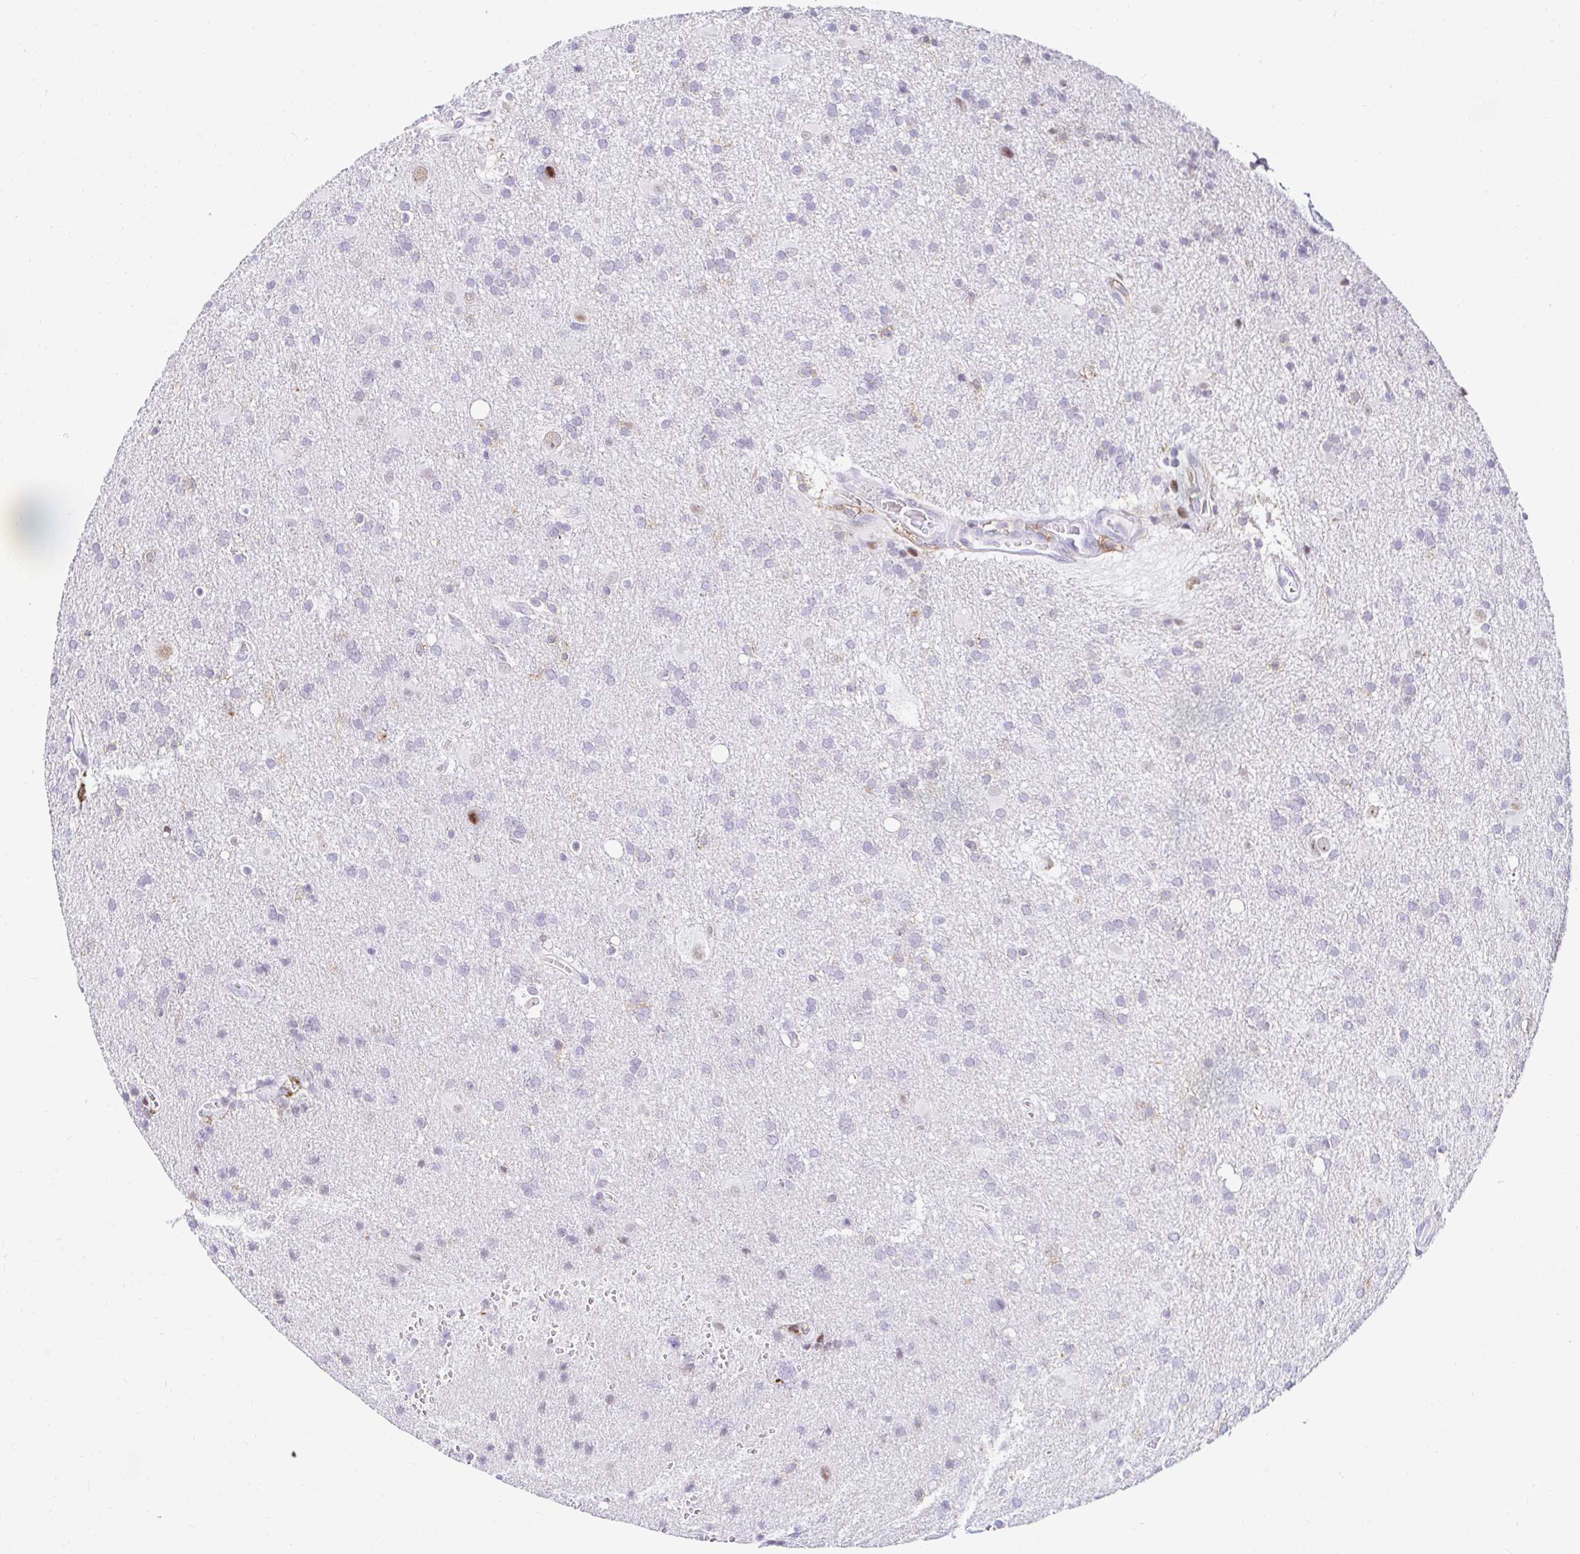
{"staining": {"intensity": "negative", "quantity": "none", "location": "none"}, "tissue": "glioma", "cell_type": "Tumor cells", "image_type": "cancer", "snomed": [{"axis": "morphology", "description": "Glioma, malignant, Low grade"}, {"axis": "topography", "description": "Brain"}], "caption": "This is an IHC histopathology image of human glioma. There is no expression in tumor cells.", "gene": "CYBB", "patient": {"sex": "male", "age": 66}}